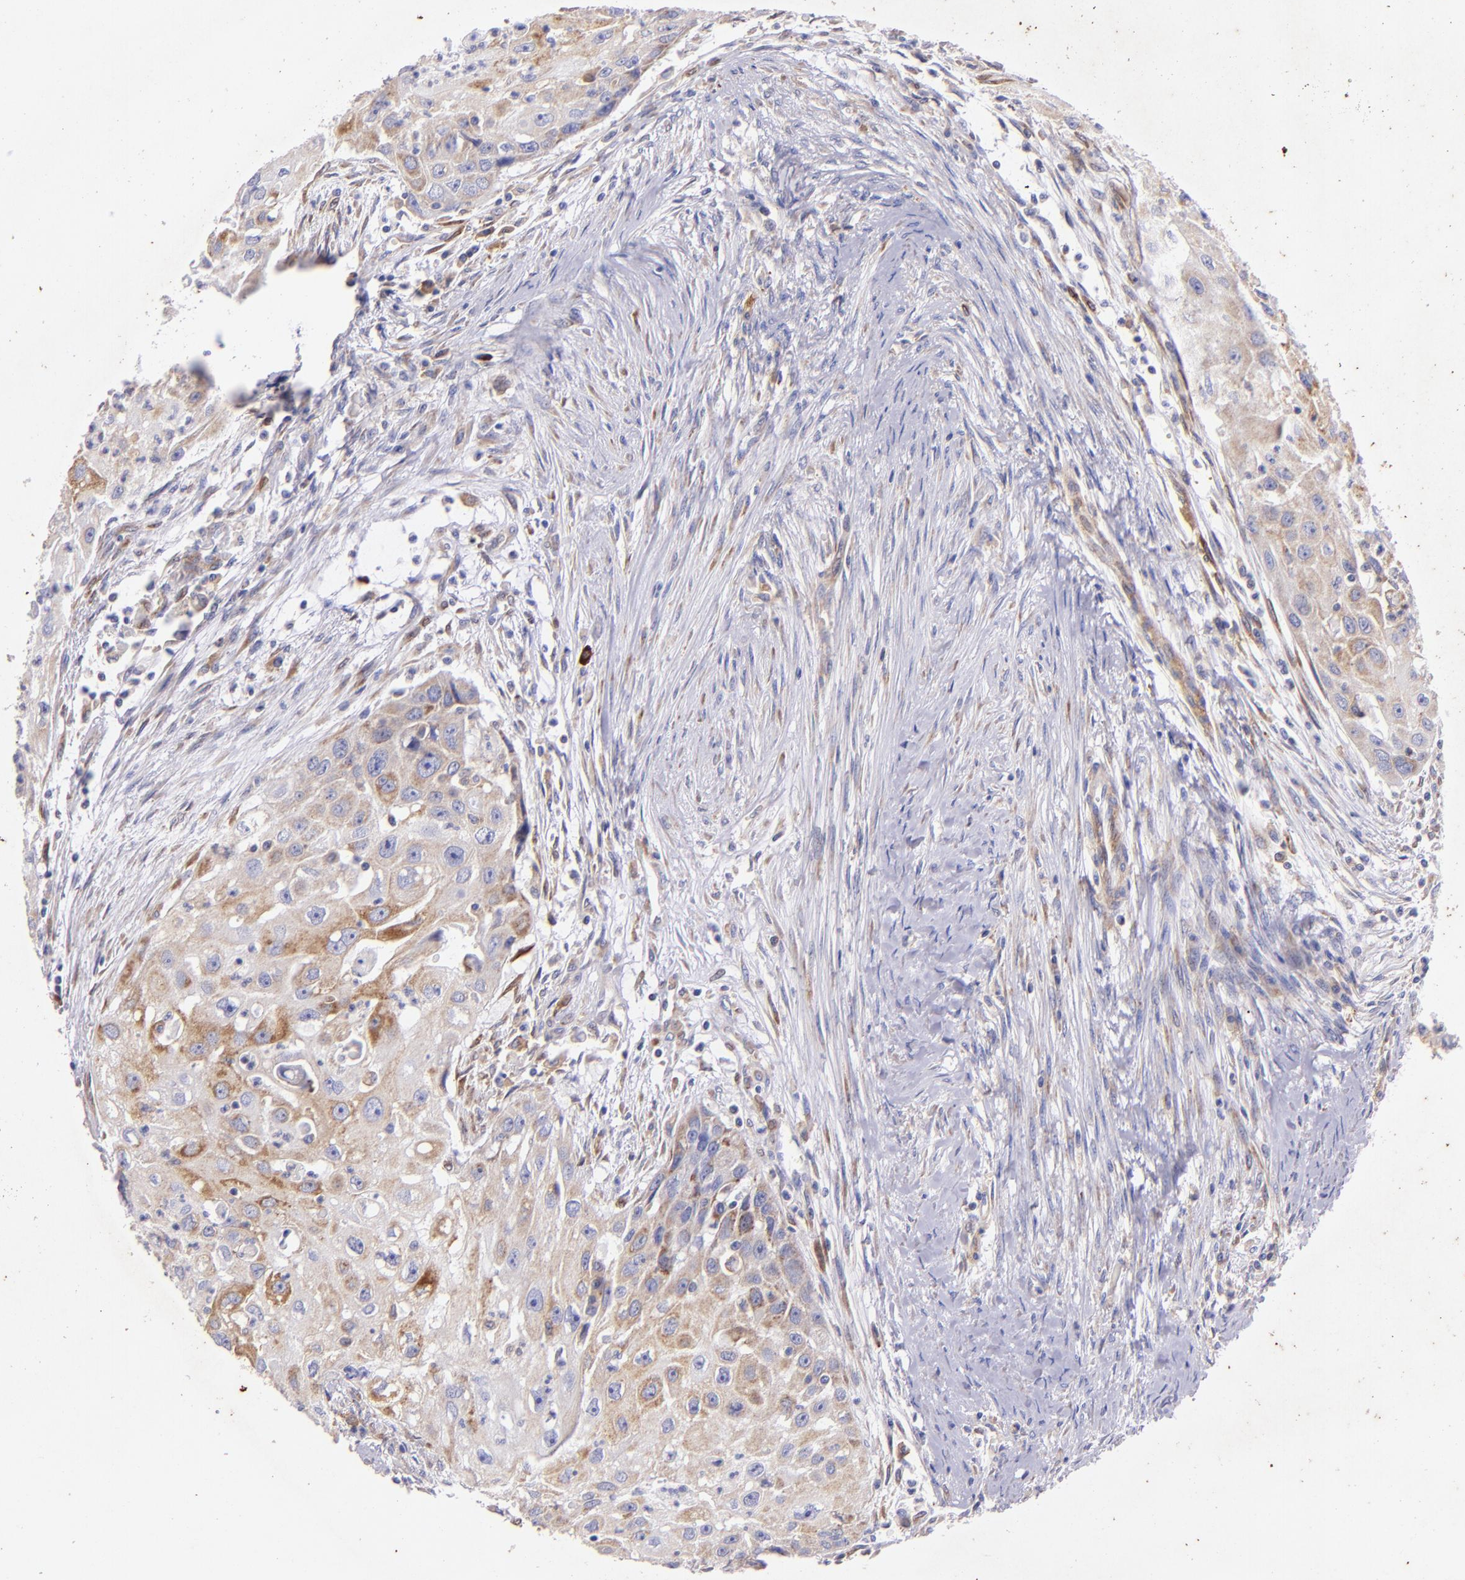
{"staining": {"intensity": "moderate", "quantity": ">75%", "location": "cytoplasmic/membranous"}, "tissue": "head and neck cancer", "cell_type": "Tumor cells", "image_type": "cancer", "snomed": [{"axis": "morphology", "description": "Squamous cell carcinoma, NOS"}, {"axis": "topography", "description": "Head-Neck"}], "caption": "IHC (DAB) staining of head and neck squamous cell carcinoma demonstrates moderate cytoplasmic/membranous protein staining in approximately >75% of tumor cells.", "gene": "RET", "patient": {"sex": "male", "age": 64}}